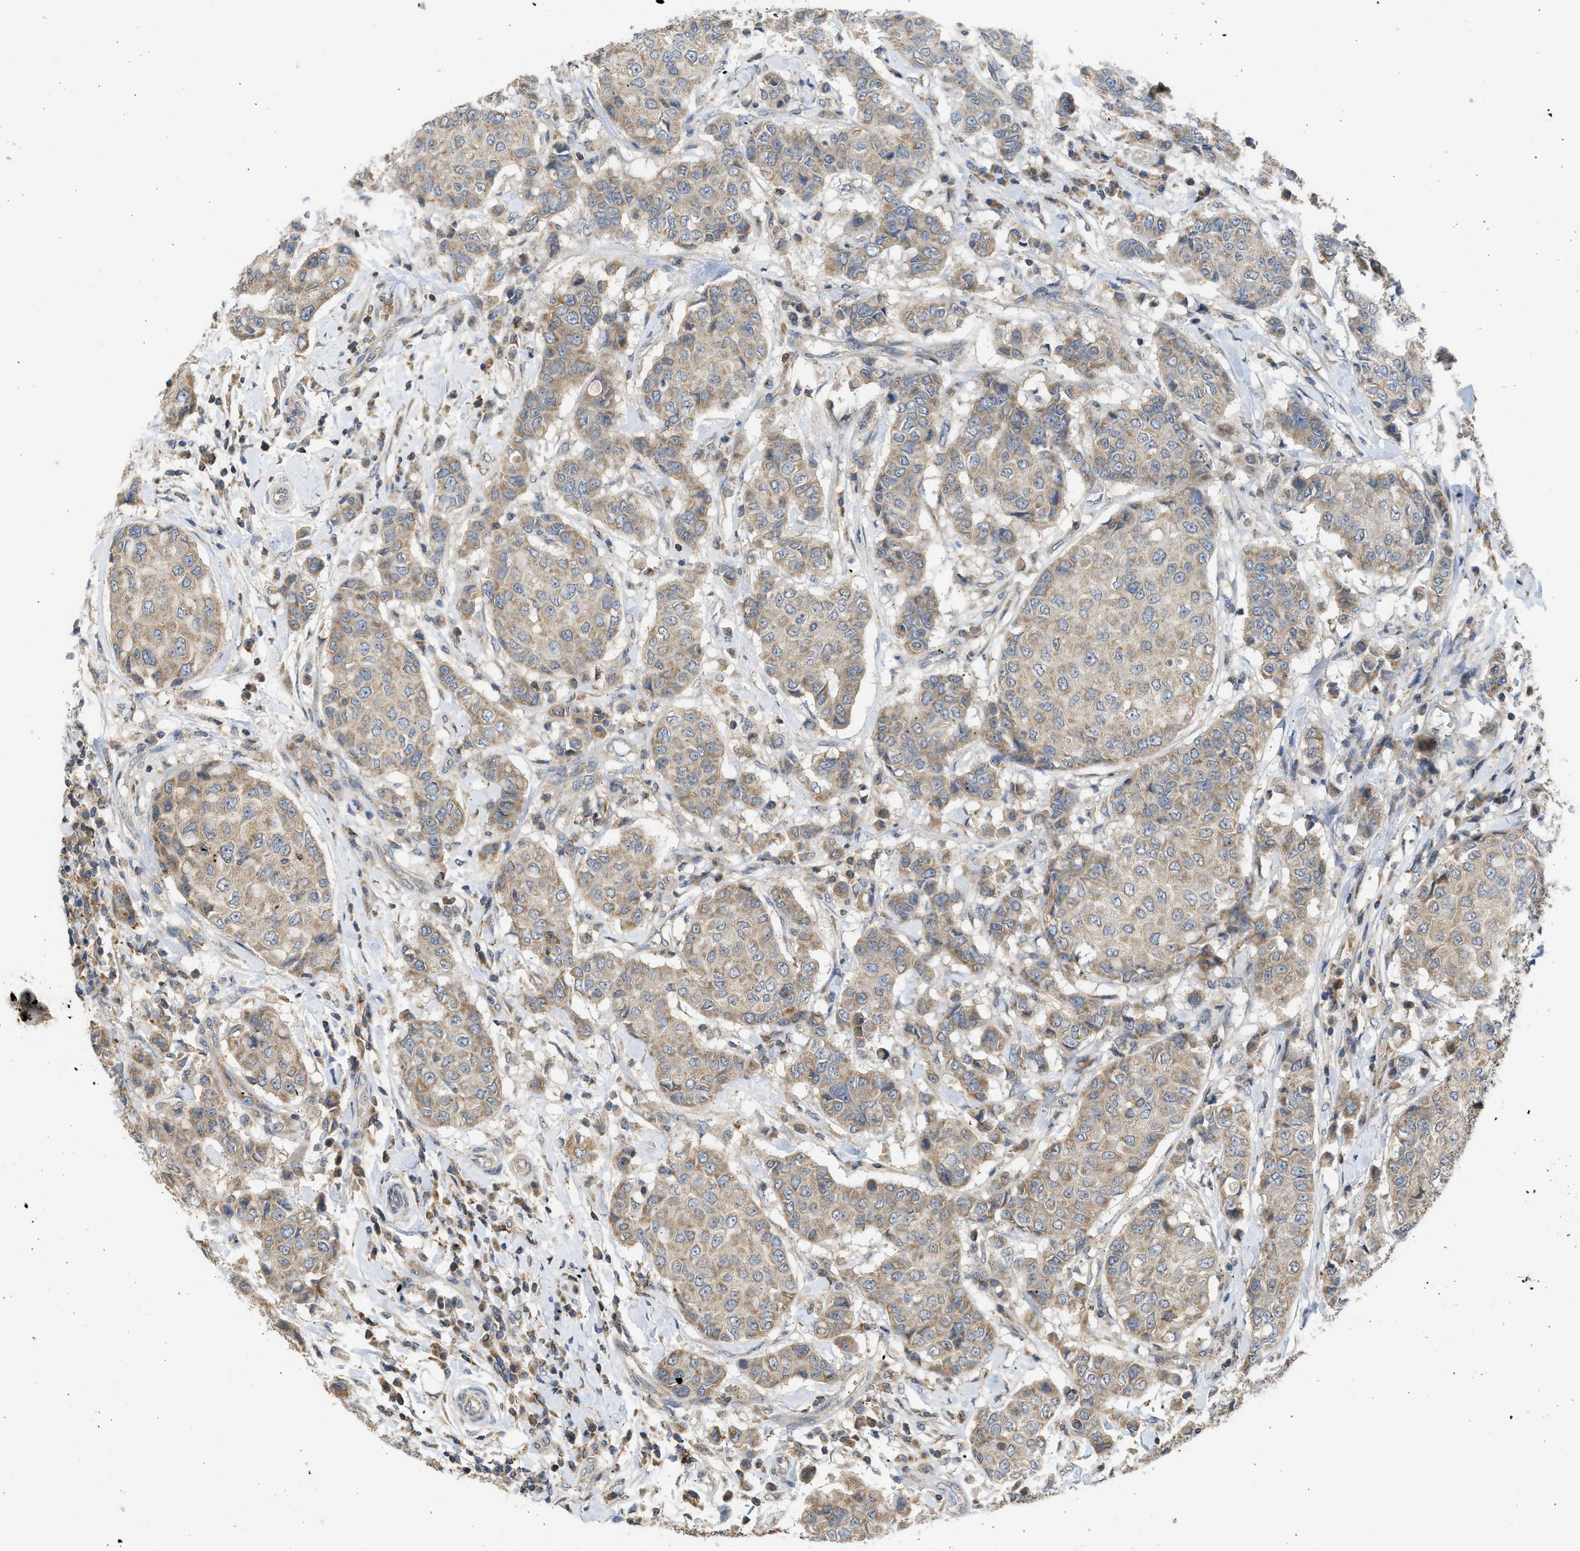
{"staining": {"intensity": "moderate", "quantity": "25%-75%", "location": "cytoplasmic/membranous"}, "tissue": "breast cancer", "cell_type": "Tumor cells", "image_type": "cancer", "snomed": [{"axis": "morphology", "description": "Duct carcinoma"}, {"axis": "topography", "description": "Breast"}], "caption": "High-magnification brightfield microscopy of invasive ductal carcinoma (breast) stained with DAB (3,3'-diaminobenzidine) (brown) and counterstained with hematoxylin (blue). tumor cells exhibit moderate cytoplasmic/membranous positivity is seen in approximately25%-75% of cells.", "gene": "CYP1A1", "patient": {"sex": "female", "age": 27}}